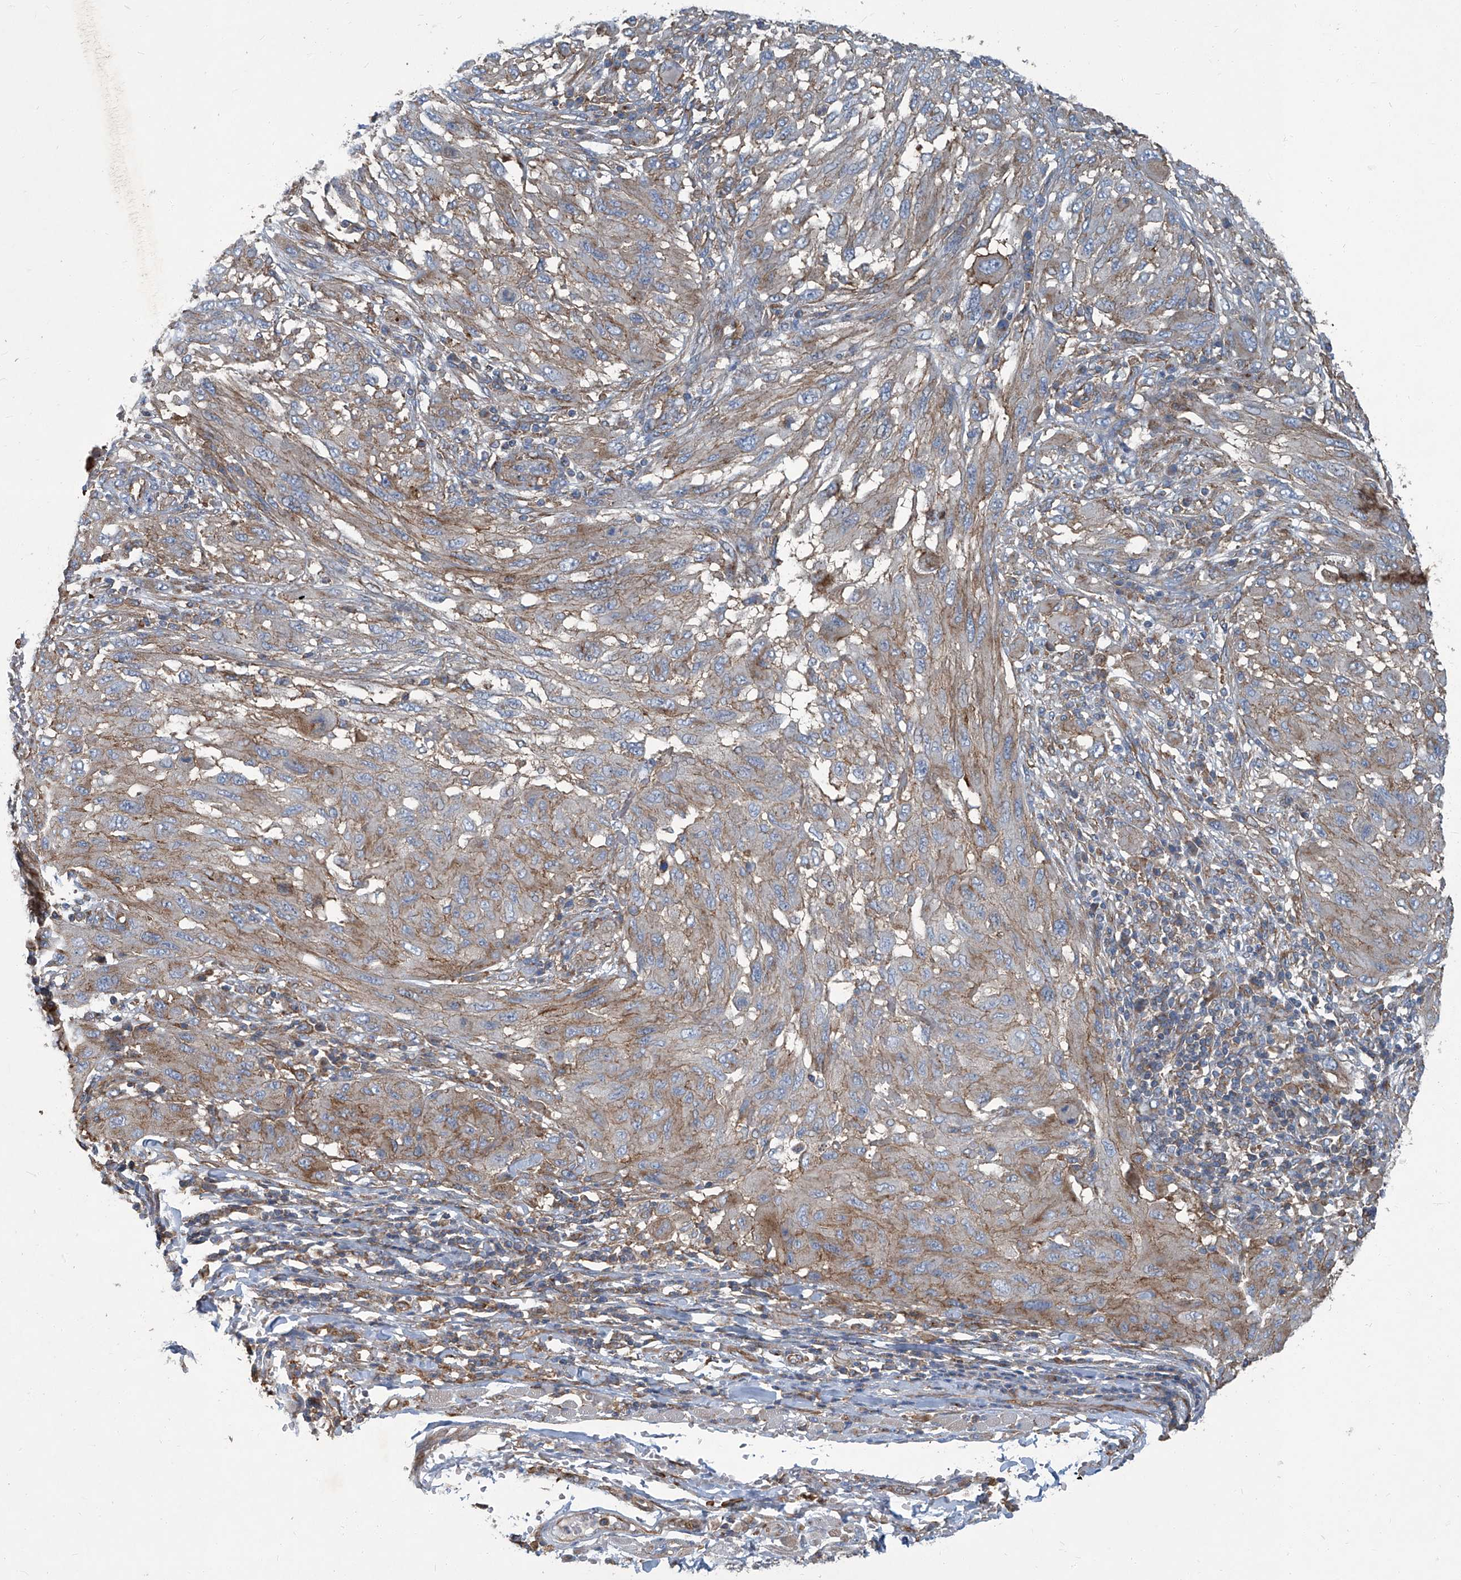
{"staining": {"intensity": "weak", "quantity": "25%-75%", "location": "cytoplasmic/membranous"}, "tissue": "melanoma", "cell_type": "Tumor cells", "image_type": "cancer", "snomed": [{"axis": "morphology", "description": "Malignant melanoma, NOS"}, {"axis": "topography", "description": "Skin"}], "caption": "Brown immunohistochemical staining in human malignant melanoma displays weak cytoplasmic/membranous positivity in about 25%-75% of tumor cells. (DAB (3,3'-diaminobenzidine) = brown stain, brightfield microscopy at high magnification).", "gene": "PIGH", "patient": {"sex": "female", "age": 91}}